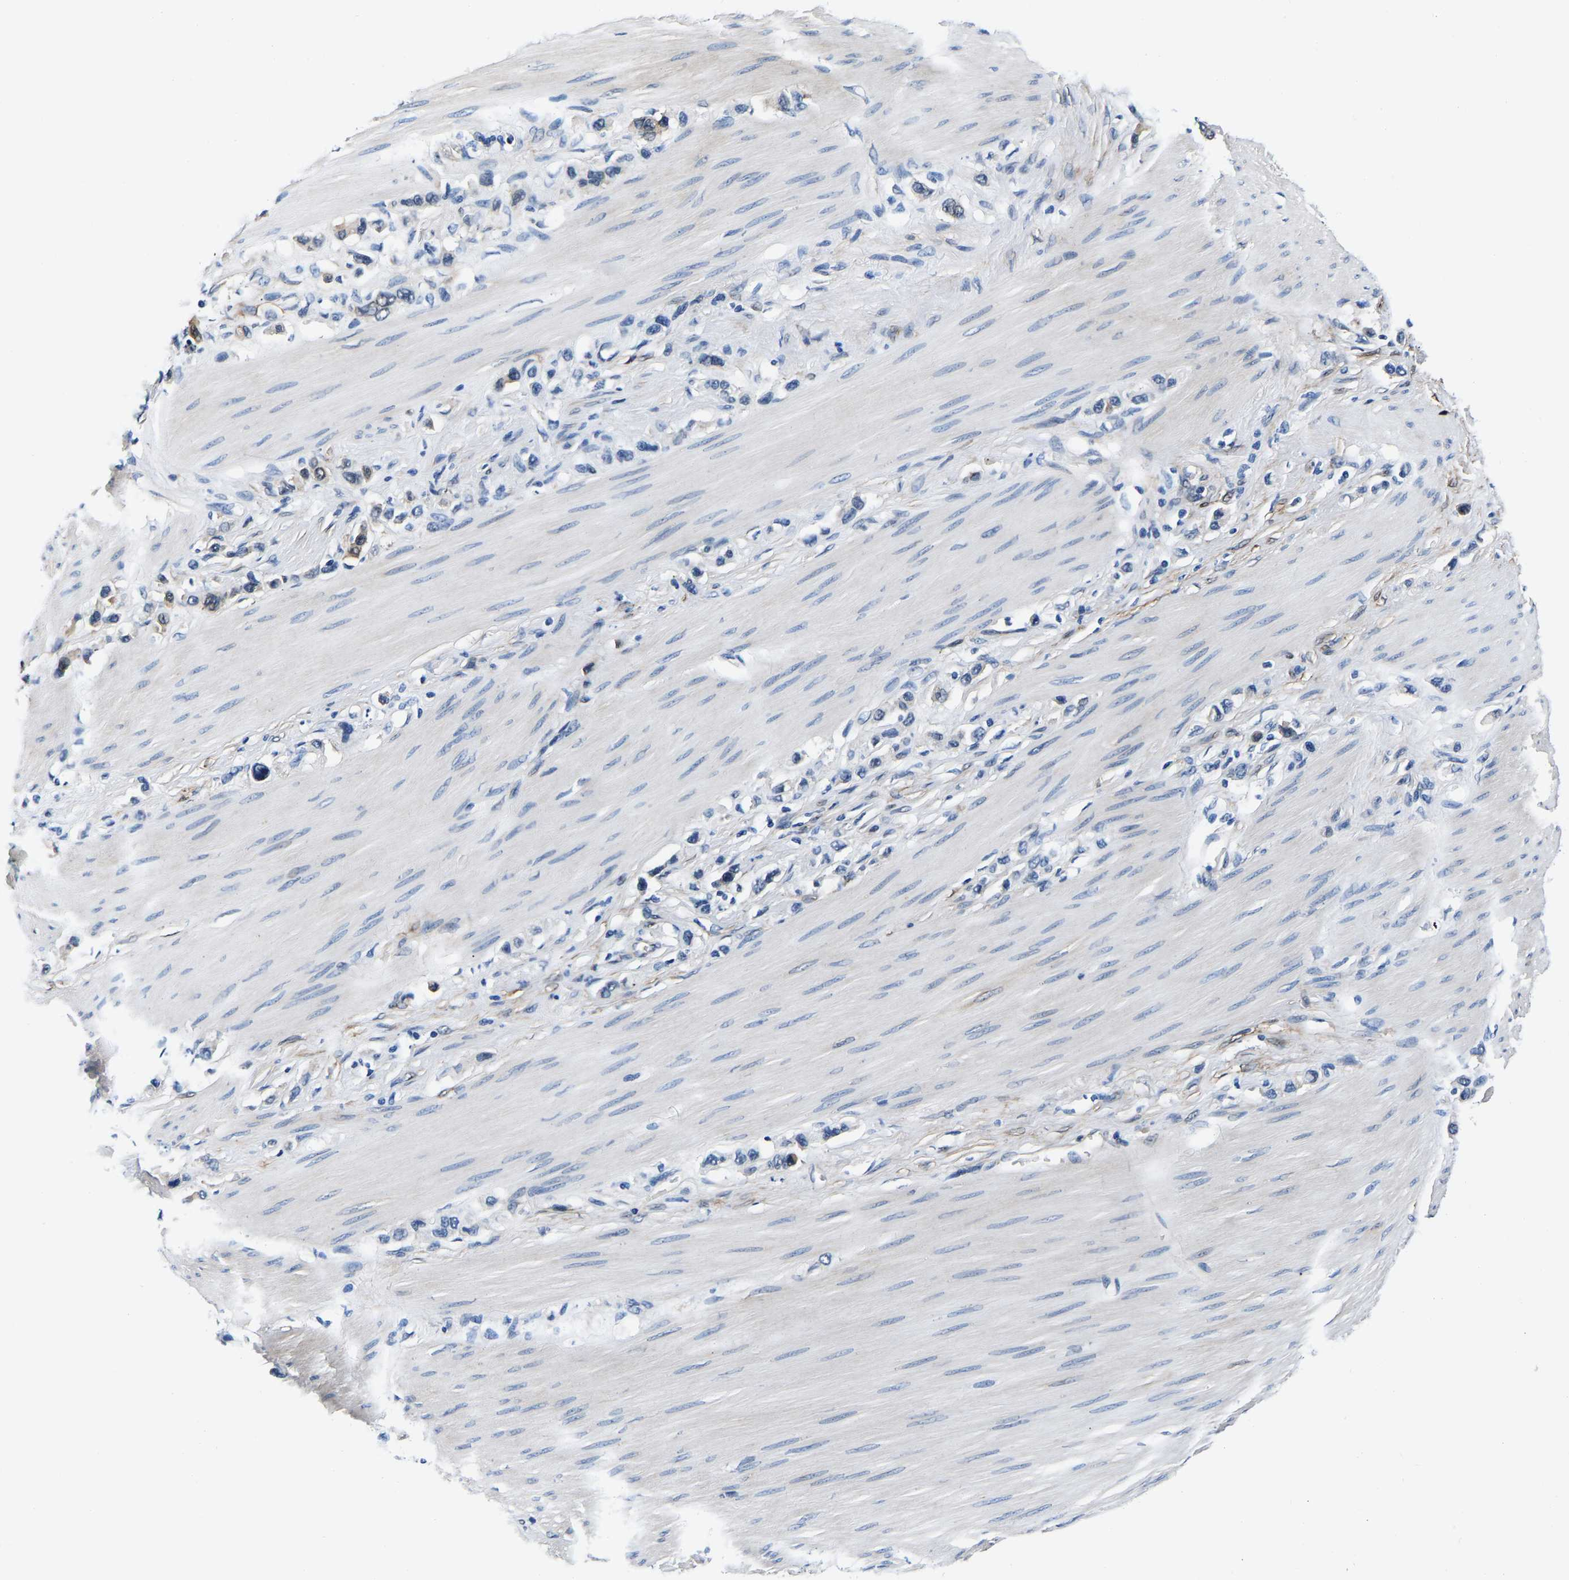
{"staining": {"intensity": "negative", "quantity": "none", "location": "none"}, "tissue": "stomach cancer", "cell_type": "Tumor cells", "image_type": "cancer", "snomed": [{"axis": "morphology", "description": "Adenocarcinoma, NOS"}, {"axis": "topography", "description": "Stomach"}], "caption": "Immunohistochemistry (IHC) of human stomach cancer (adenocarcinoma) demonstrates no expression in tumor cells. (Brightfield microscopy of DAB (3,3'-diaminobenzidine) immunohistochemistry at high magnification).", "gene": "S100A13", "patient": {"sex": "female", "age": 65}}